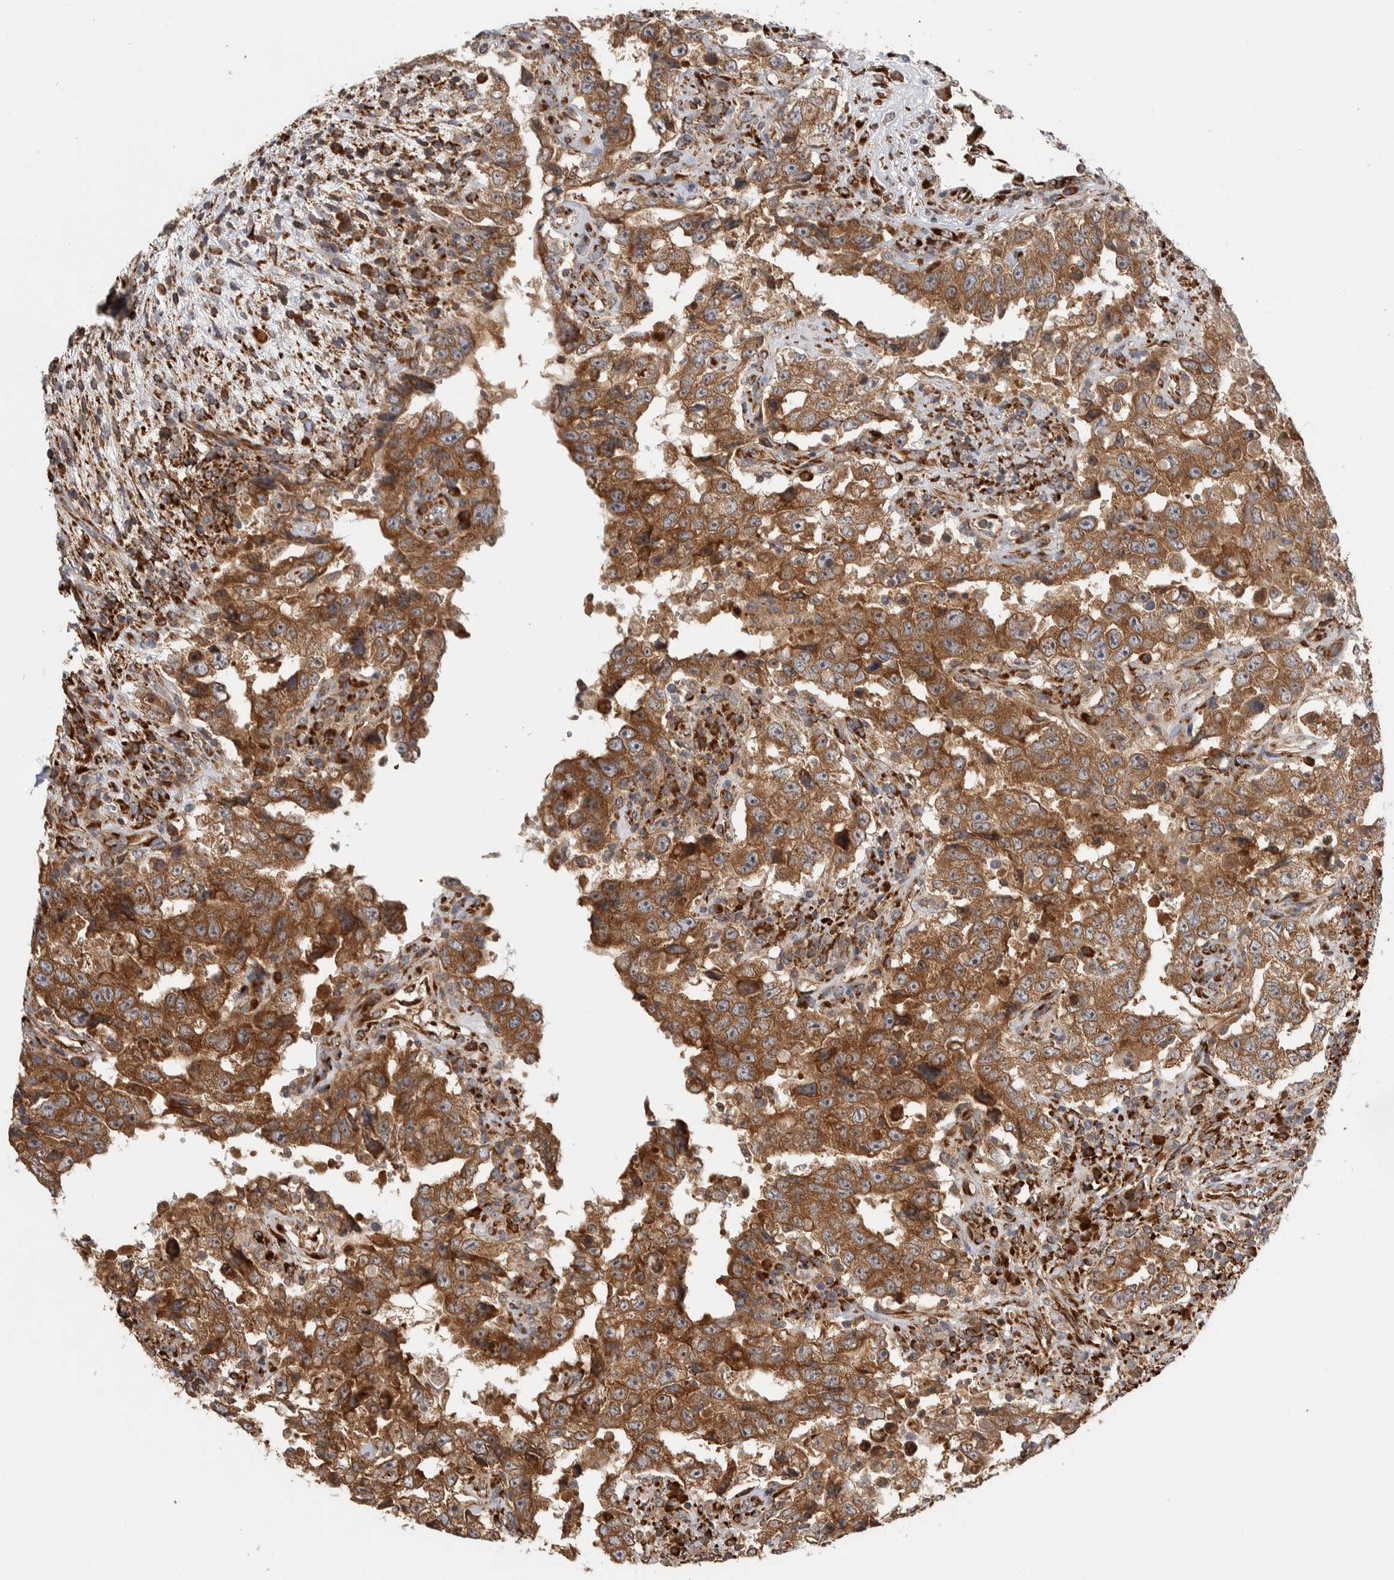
{"staining": {"intensity": "moderate", "quantity": ">75%", "location": "cytoplasmic/membranous"}, "tissue": "testis cancer", "cell_type": "Tumor cells", "image_type": "cancer", "snomed": [{"axis": "morphology", "description": "Carcinoma, Embryonal, NOS"}, {"axis": "topography", "description": "Testis"}], "caption": "The image exhibits staining of testis embryonal carcinoma, revealing moderate cytoplasmic/membranous protein expression (brown color) within tumor cells. (brown staining indicates protein expression, while blue staining denotes nuclei).", "gene": "EIF3H", "patient": {"sex": "male", "age": 26}}